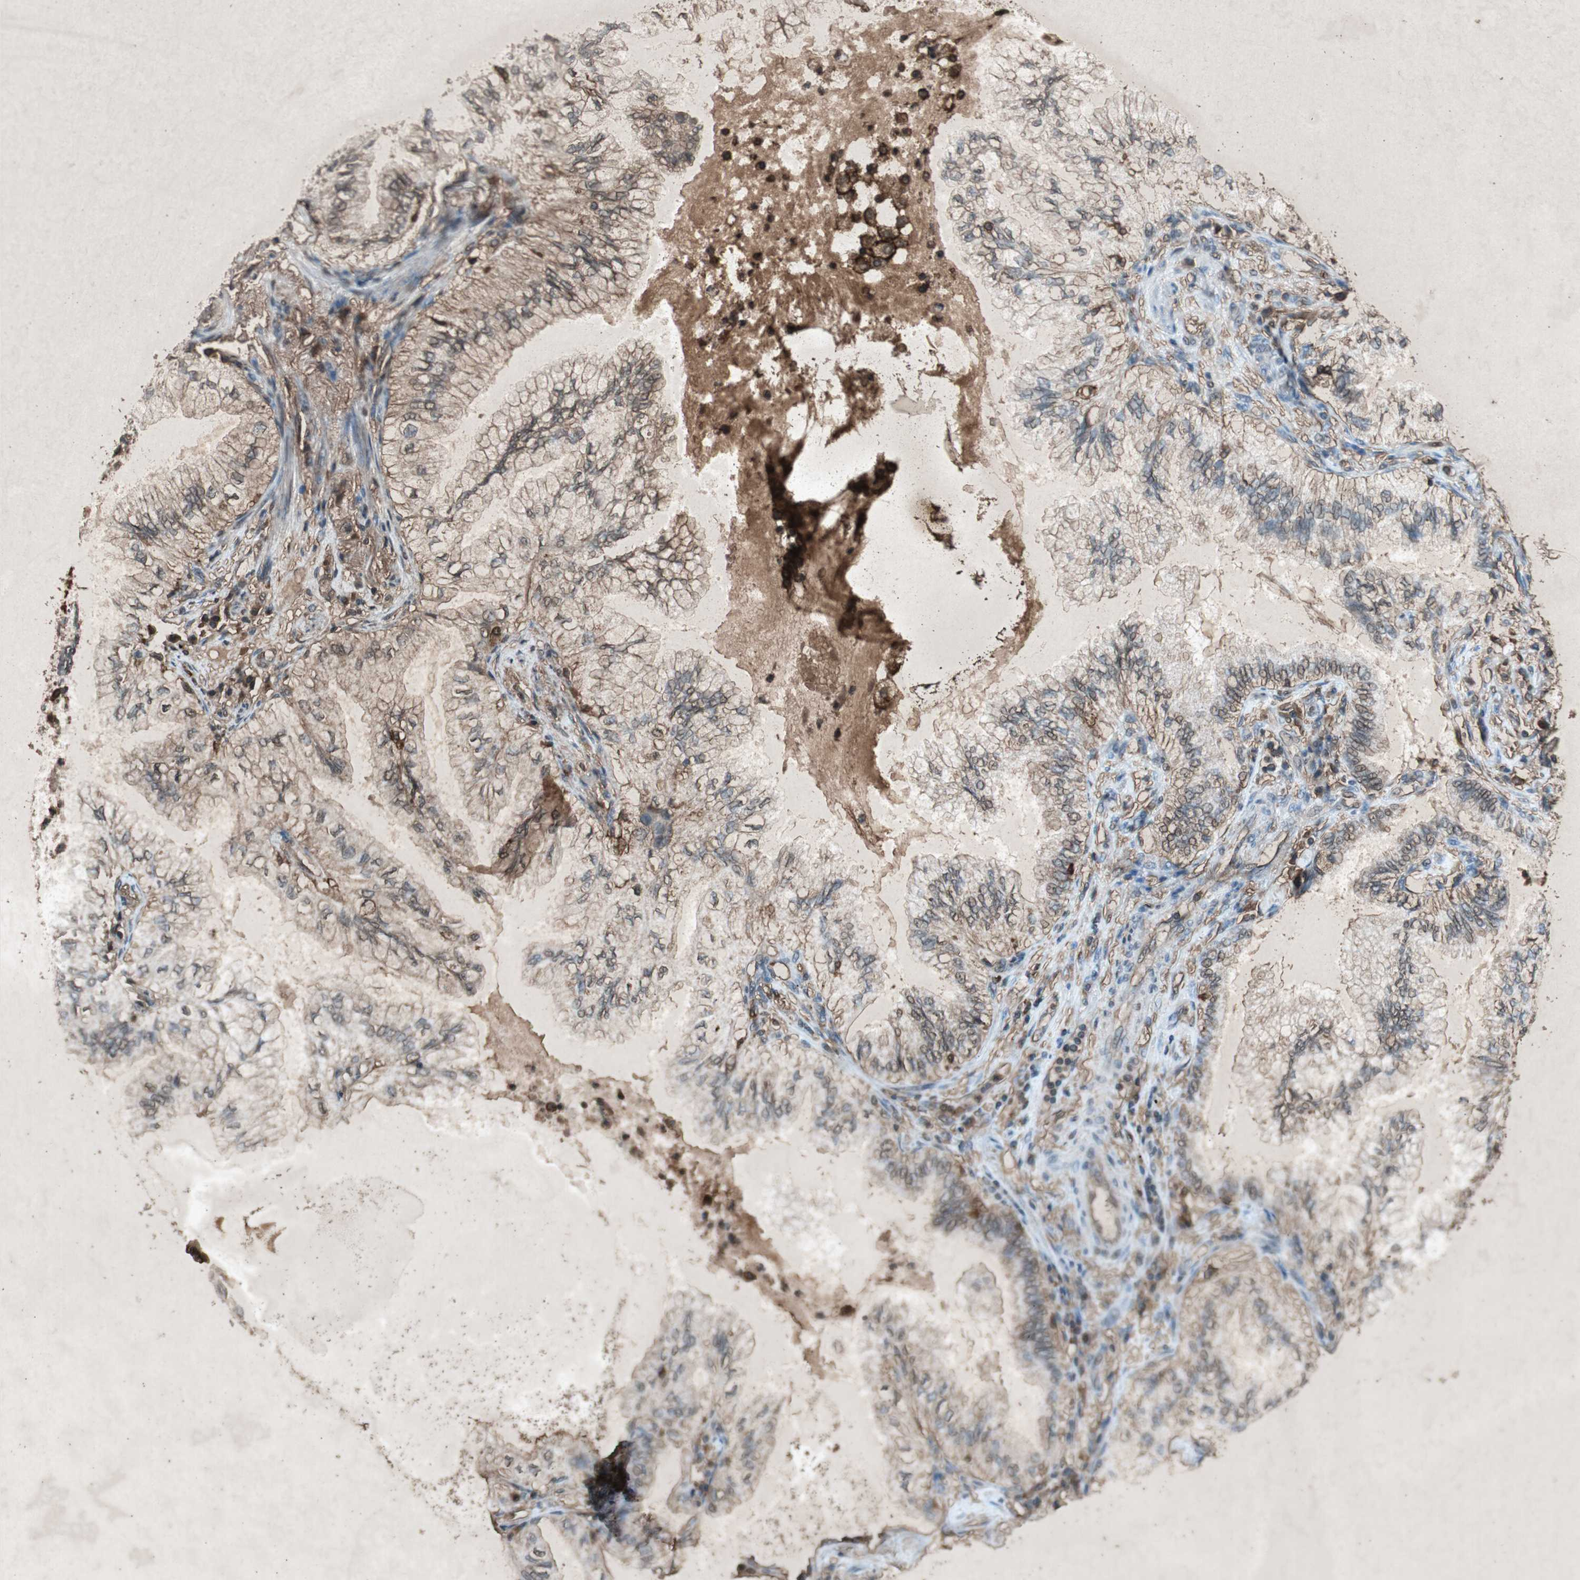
{"staining": {"intensity": "weak", "quantity": "25%-75%", "location": "cytoplasmic/membranous"}, "tissue": "lung cancer", "cell_type": "Tumor cells", "image_type": "cancer", "snomed": [{"axis": "morphology", "description": "Normal tissue, NOS"}, {"axis": "morphology", "description": "Adenocarcinoma, NOS"}, {"axis": "topography", "description": "Bronchus"}, {"axis": "topography", "description": "Lung"}], "caption": "Lung adenocarcinoma was stained to show a protein in brown. There is low levels of weak cytoplasmic/membranous positivity in approximately 25%-75% of tumor cells.", "gene": "TYROBP", "patient": {"sex": "female", "age": 70}}